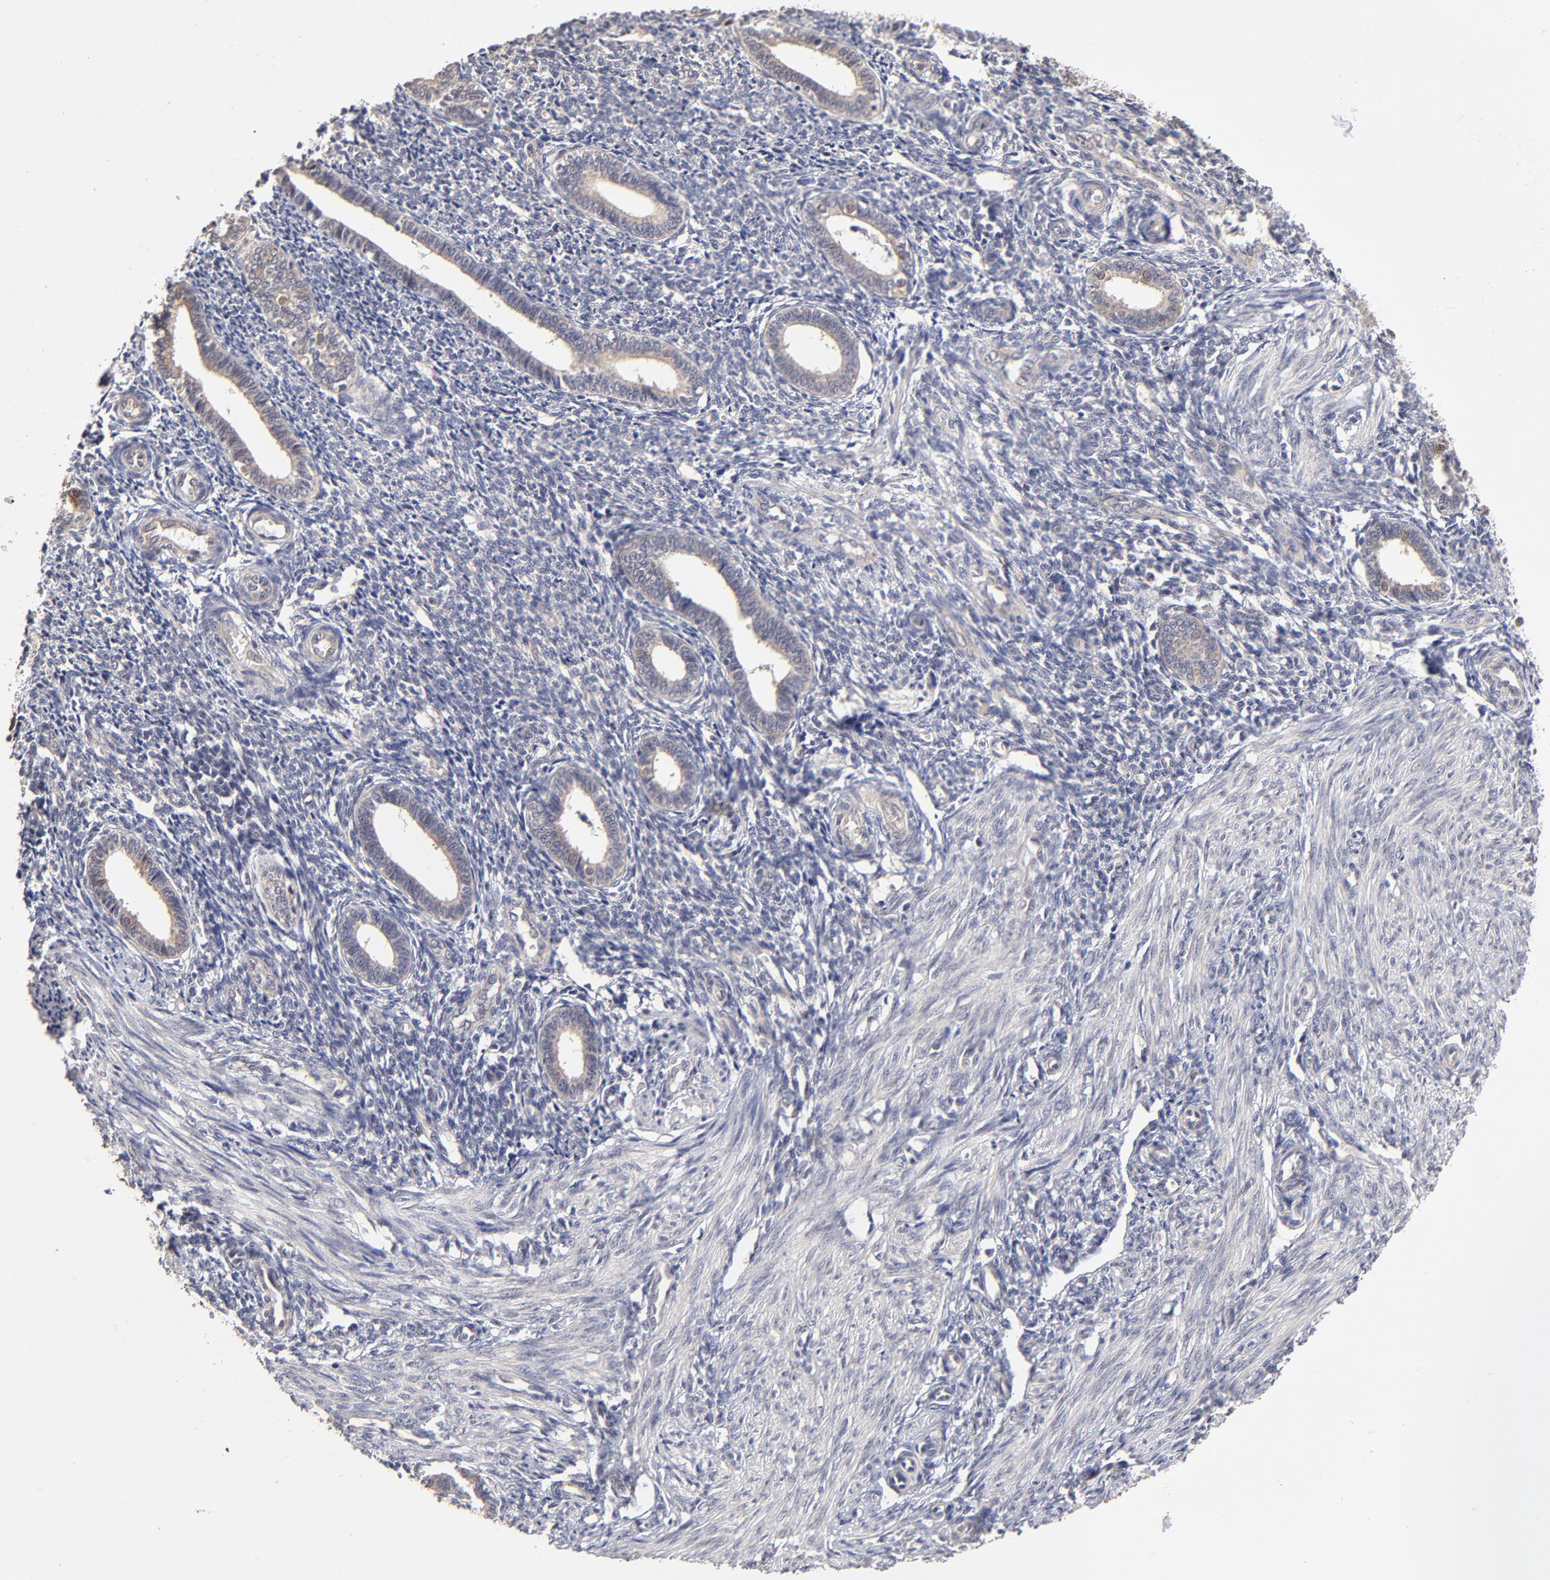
{"staining": {"intensity": "negative", "quantity": "none", "location": "none"}, "tissue": "endometrium", "cell_type": "Cells in endometrial stroma", "image_type": "normal", "snomed": [{"axis": "morphology", "description": "Normal tissue, NOS"}, {"axis": "topography", "description": "Endometrium"}], "caption": "DAB immunohistochemical staining of benign human endometrium demonstrates no significant positivity in cells in endometrial stroma. (Brightfield microscopy of DAB (3,3'-diaminobenzidine) IHC at high magnification).", "gene": "ZNF10", "patient": {"sex": "female", "age": 27}}